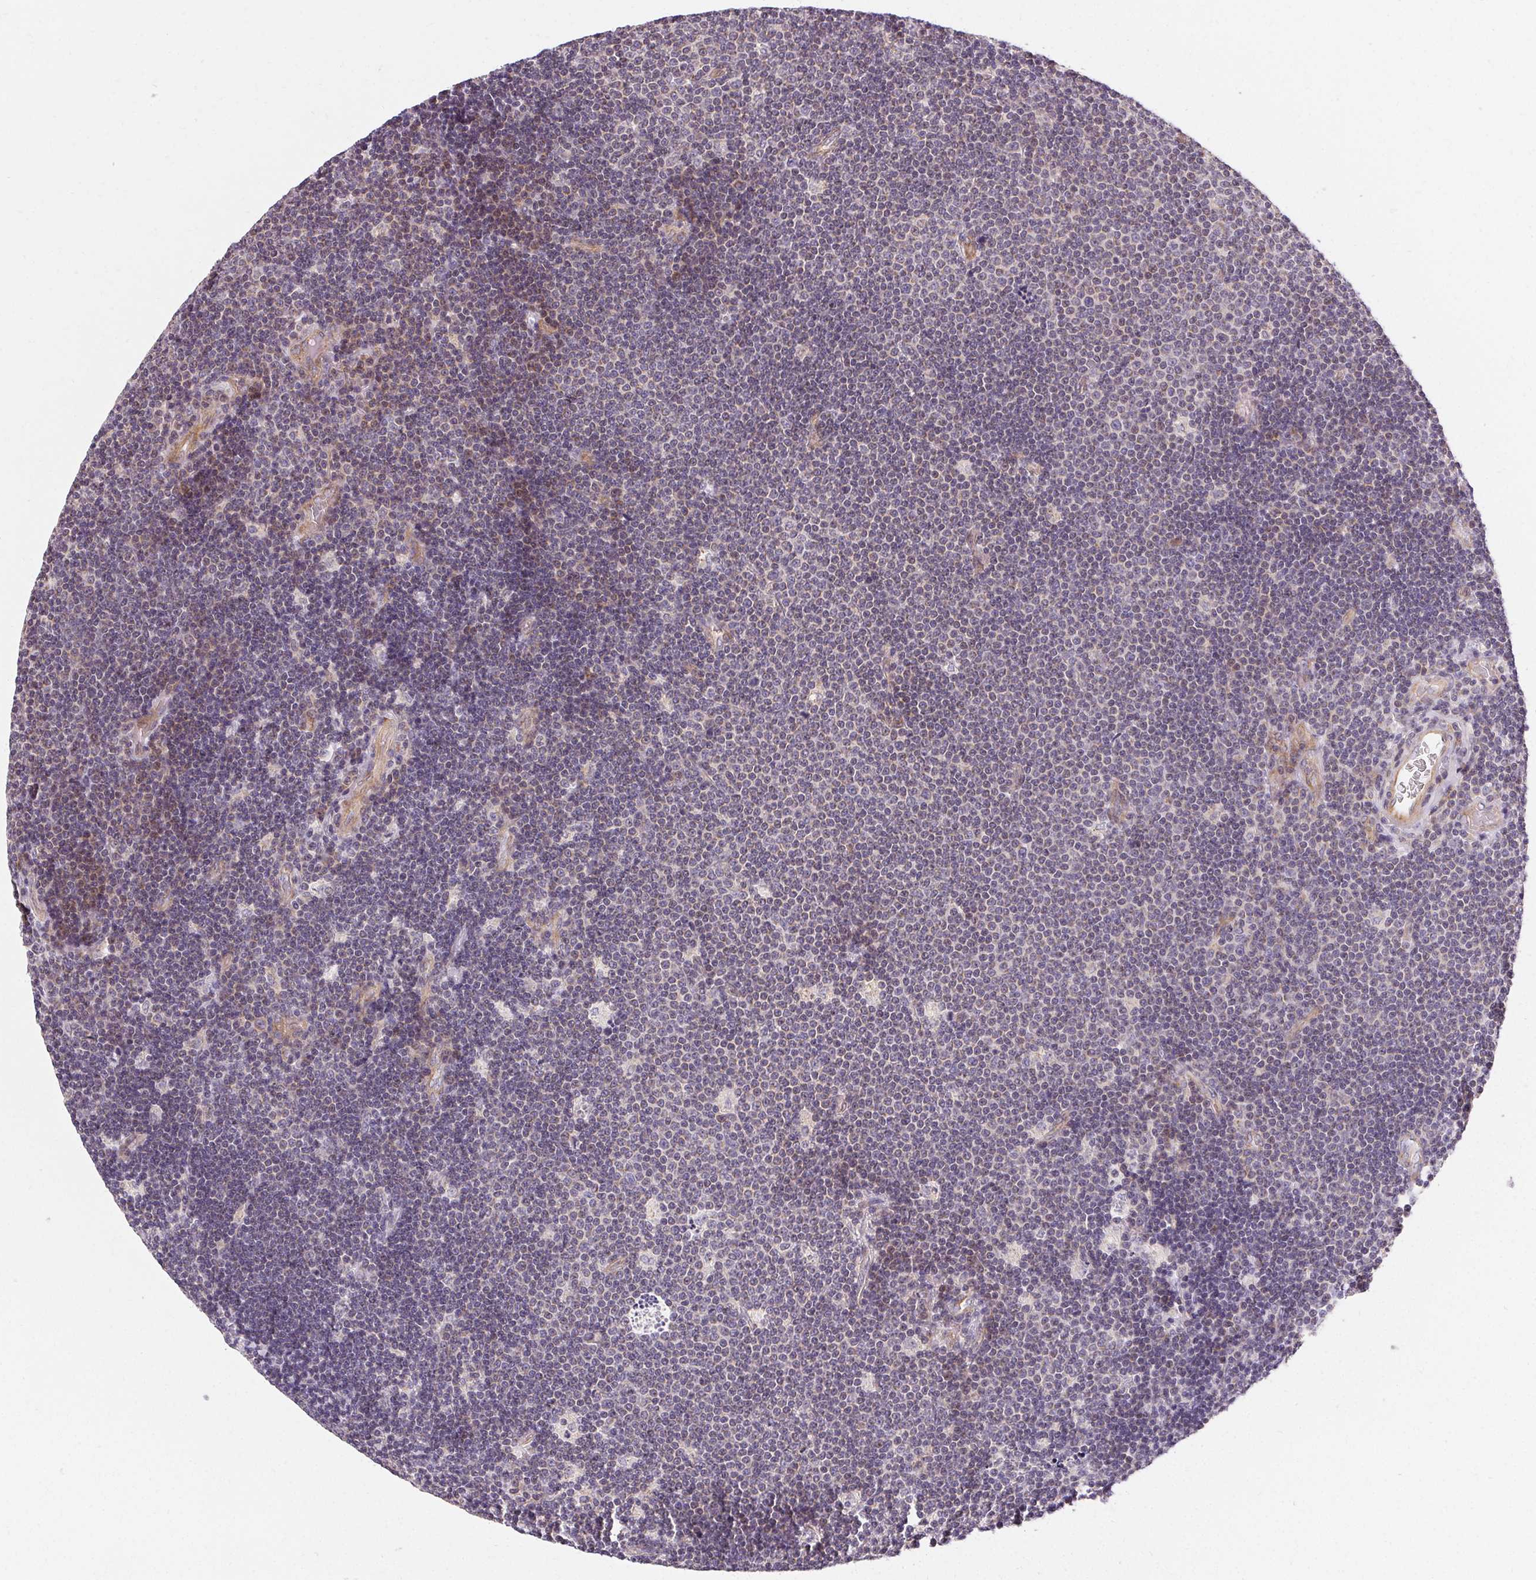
{"staining": {"intensity": "negative", "quantity": "none", "location": "none"}, "tissue": "lymphoma", "cell_type": "Tumor cells", "image_type": "cancer", "snomed": [{"axis": "morphology", "description": "Malignant lymphoma, non-Hodgkin's type, Low grade"}, {"axis": "topography", "description": "Brain"}], "caption": "Tumor cells show no significant protein positivity in low-grade malignant lymphoma, non-Hodgkin's type.", "gene": "APLP1", "patient": {"sex": "female", "age": 66}}